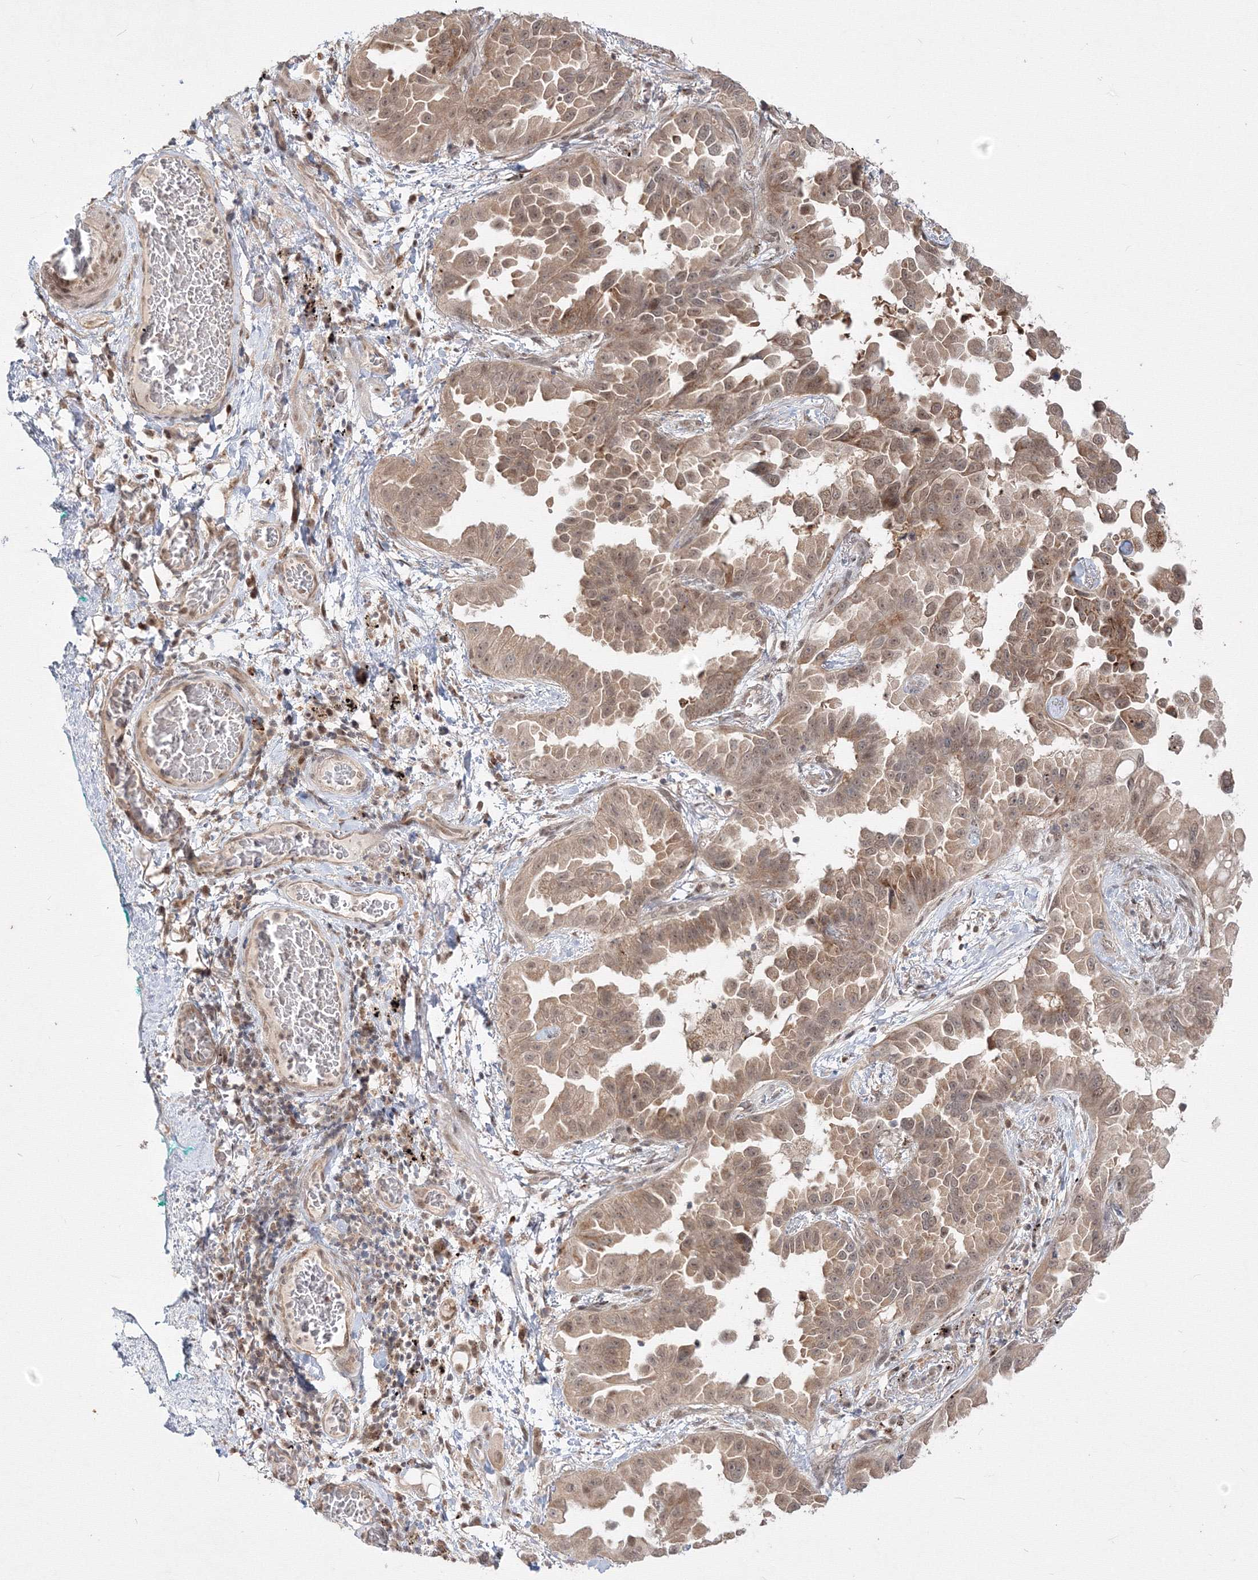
{"staining": {"intensity": "moderate", "quantity": ">75%", "location": "cytoplasmic/membranous,nuclear"}, "tissue": "lung cancer", "cell_type": "Tumor cells", "image_type": "cancer", "snomed": [{"axis": "morphology", "description": "Adenocarcinoma, NOS"}, {"axis": "topography", "description": "Lung"}], "caption": "A medium amount of moderate cytoplasmic/membranous and nuclear expression is seen in approximately >75% of tumor cells in lung cancer tissue. Ihc stains the protein of interest in brown and the nuclei are stained blue.", "gene": "COPS4", "patient": {"sex": "female", "age": 67}}